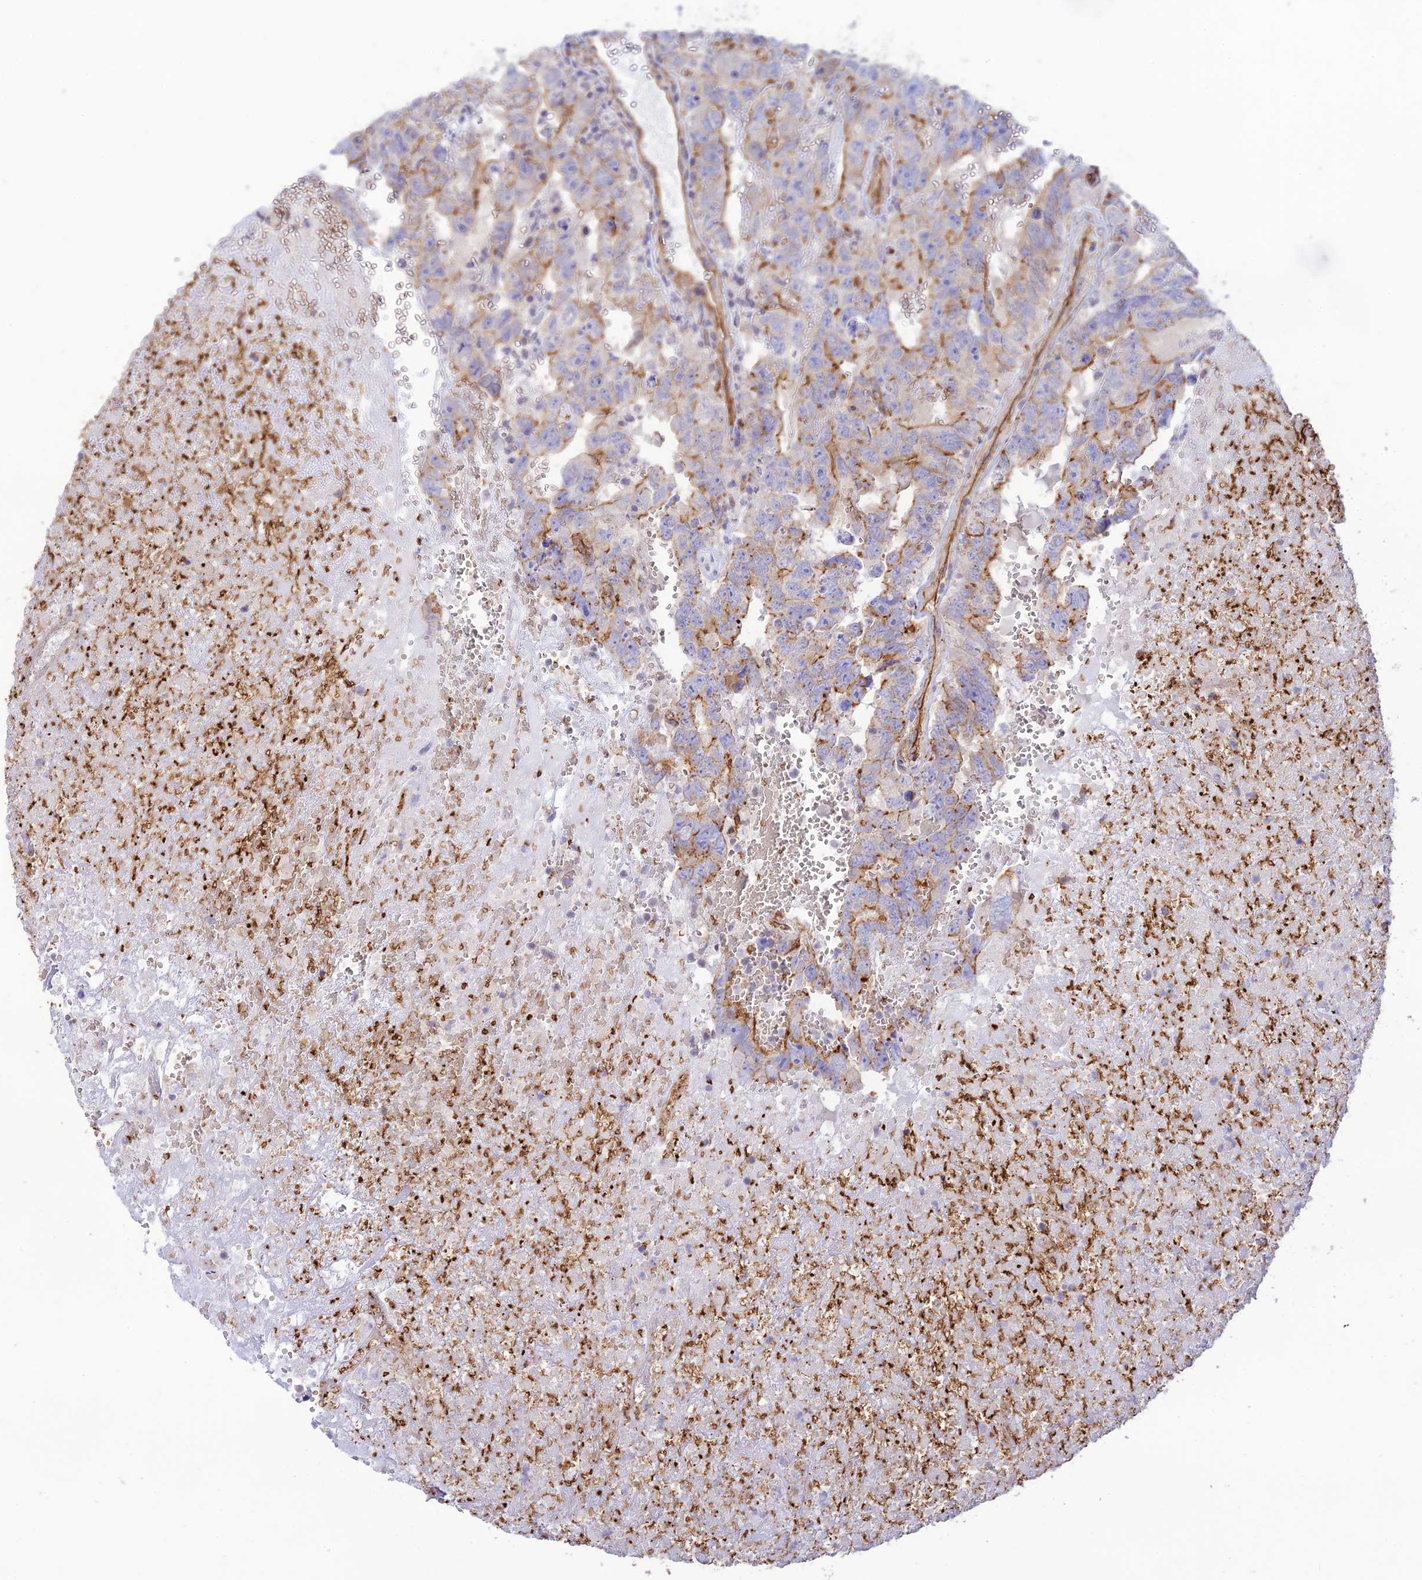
{"staining": {"intensity": "moderate", "quantity": "<25%", "location": "cytoplasmic/membranous"}, "tissue": "testis cancer", "cell_type": "Tumor cells", "image_type": "cancer", "snomed": [{"axis": "morphology", "description": "Carcinoma, Embryonal, NOS"}, {"axis": "topography", "description": "Testis"}], "caption": "A brown stain labels moderate cytoplasmic/membranous expression of a protein in human testis cancer (embryonal carcinoma) tumor cells.", "gene": "YPEL5", "patient": {"sex": "male", "age": 45}}